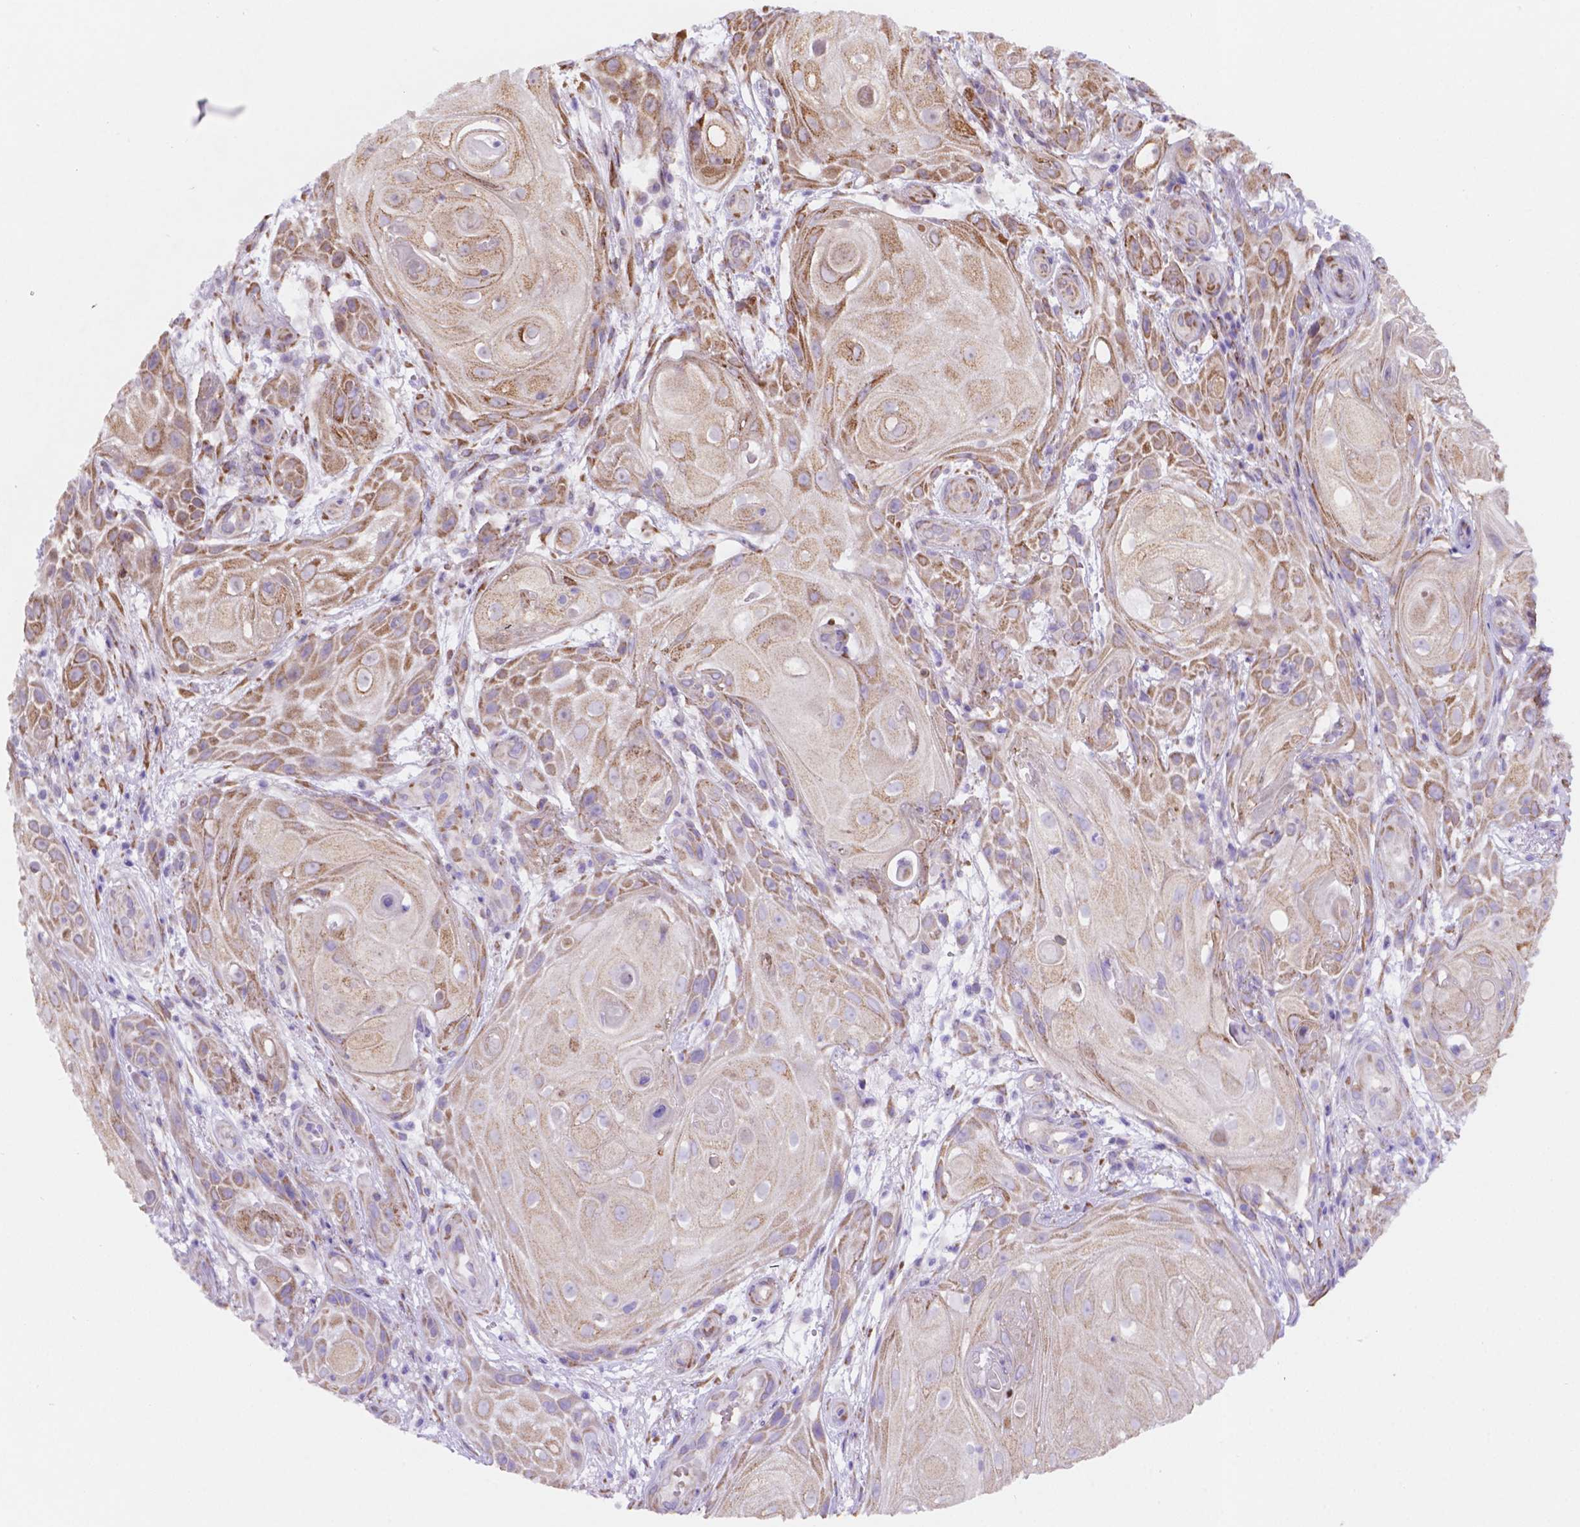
{"staining": {"intensity": "moderate", "quantity": "25%-75%", "location": "cytoplasmic/membranous"}, "tissue": "skin cancer", "cell_type": "Tumor cells", "image_type": "cancer", "snomed": [{"axis": "morphology", "description": "Squamous cell carcinoma, NOS"}, {"axis": "topography", "description": "Skin"}], "caption": "Immunohistochemistry (IHC) micrograph of human skin cancer stained for a protein (brown), which displays medium levels of moderate cytoplasmic/membranous positivity in approximately 25%-75% of tumor cells.", "gene": "FNIP1", "patient": {"sex": "male", "age": 62}}